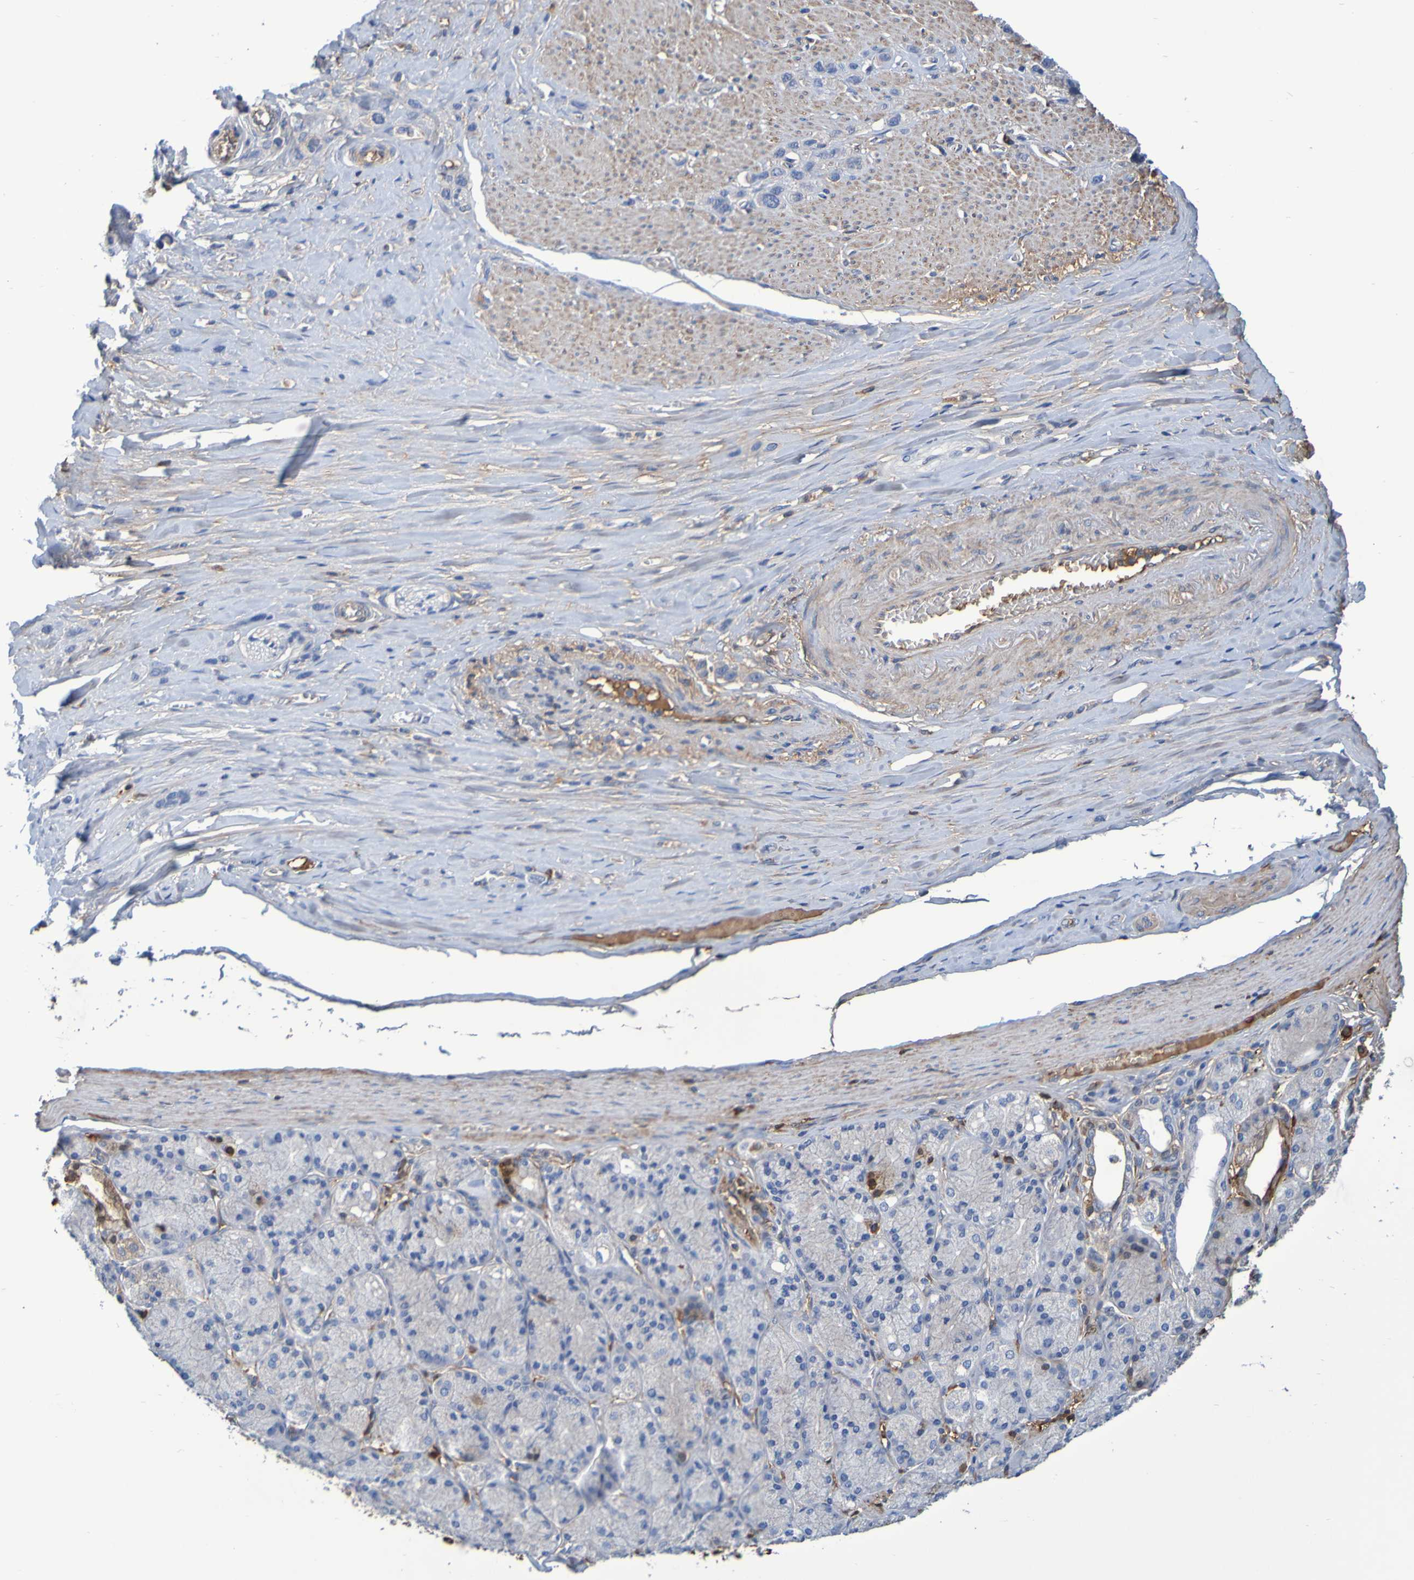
{"staining": {"intensity": "negative", "quantity": "none", "location": "none"}, "tissue": "stomach cancer", "cell_type": "Tumor cells", "image_type": "cancer", "snomed": [{"axis": "morphology", "description": "Normal tissue, NOS"}, {"axis": "morphology", "description": "Adenocarcinoma, NOS"}, {"axis": "morphology", "description": "Adenocarcinoma, High grade"}, {"axis": "topography", "description": "Stomach, upper"}, {"axis": "topography", "description": "Stomach"}], "caption": "Protein analysis of stomach cancer (adenocarcinoma) demonstrates no significant positivity in tumor cells.", "gene": "GAB3", "patient": {"sex": "female", "age": 65}}